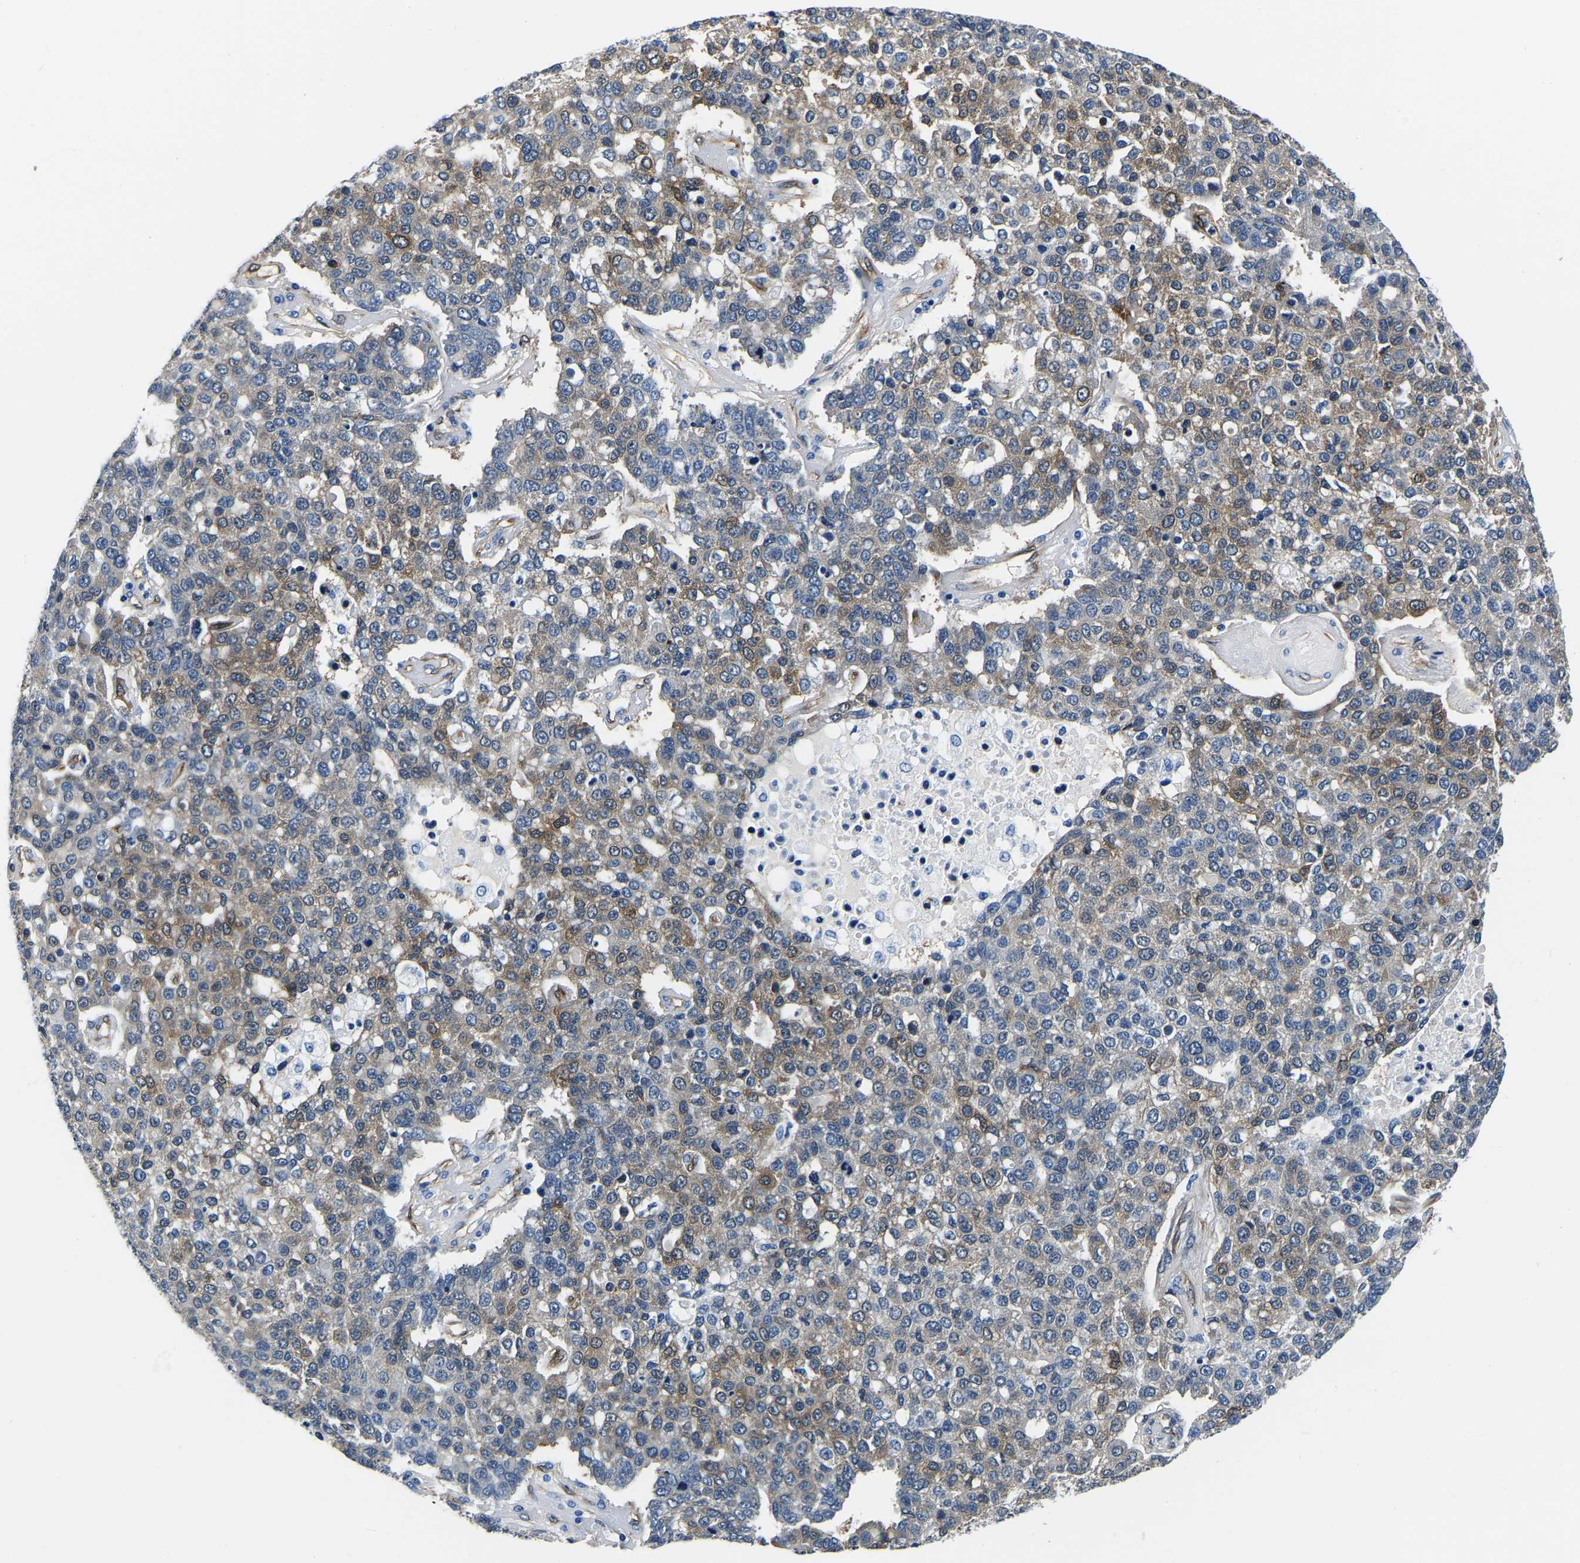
{"staining": {"intensity": "weak", "quantity": "25%-75%", "location": "cytoplasmic/membranous"}, "tissue": "pancreatic cancer", "cell_type": "Tumor cells", "image_type": "cancer", "snomed": [{"axis": "morphology", "description": "Adenocarcinoma, NOS"}, {"axis": "topography", "description": "Pancreas"}], "caption": "Human pancreatic adenocarcinoma stained with a protein marker displays weak staining in tumor cells.", "gene": "S100A13", "patient": {"sex": "female", "age": 61}}